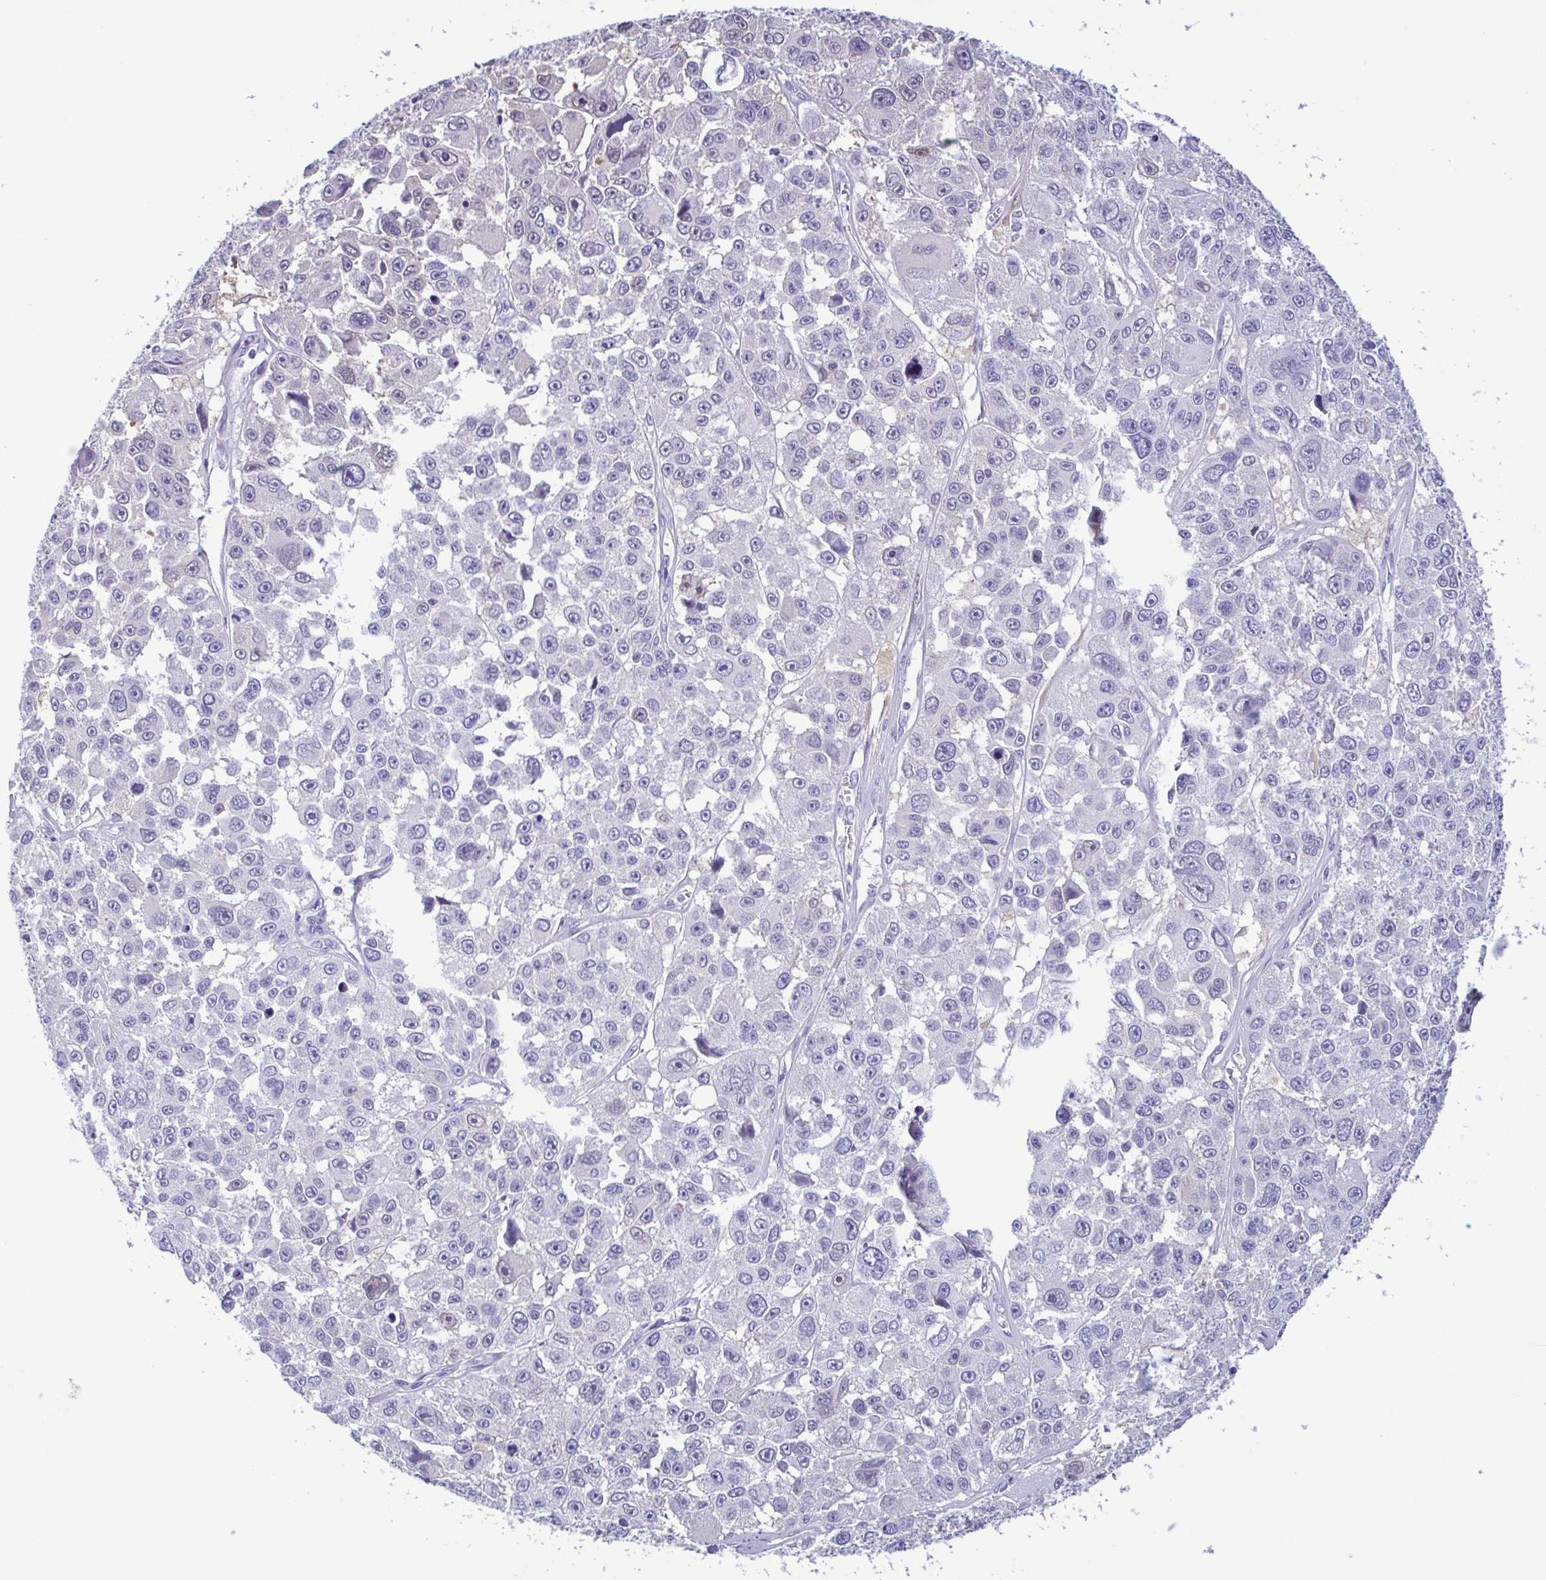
{"staining": {"intensity": "negative", "quantity": "none", "location": "none"}, "tissue": "melanoma", "cell_type": "Tumor cells", "image_type": "cancer", "snomed": [{"axis": "morphology", "description": "Malignant melanoma, NOS"}, {"axis": "topography", "description": "Skin"}], "caption": "This is an immunohistochemistry photomicrograph of melanoma. There is no positivity in tumor cells.", "gene": "LDHC", "patient": {"sex": "female", "age": 66}}